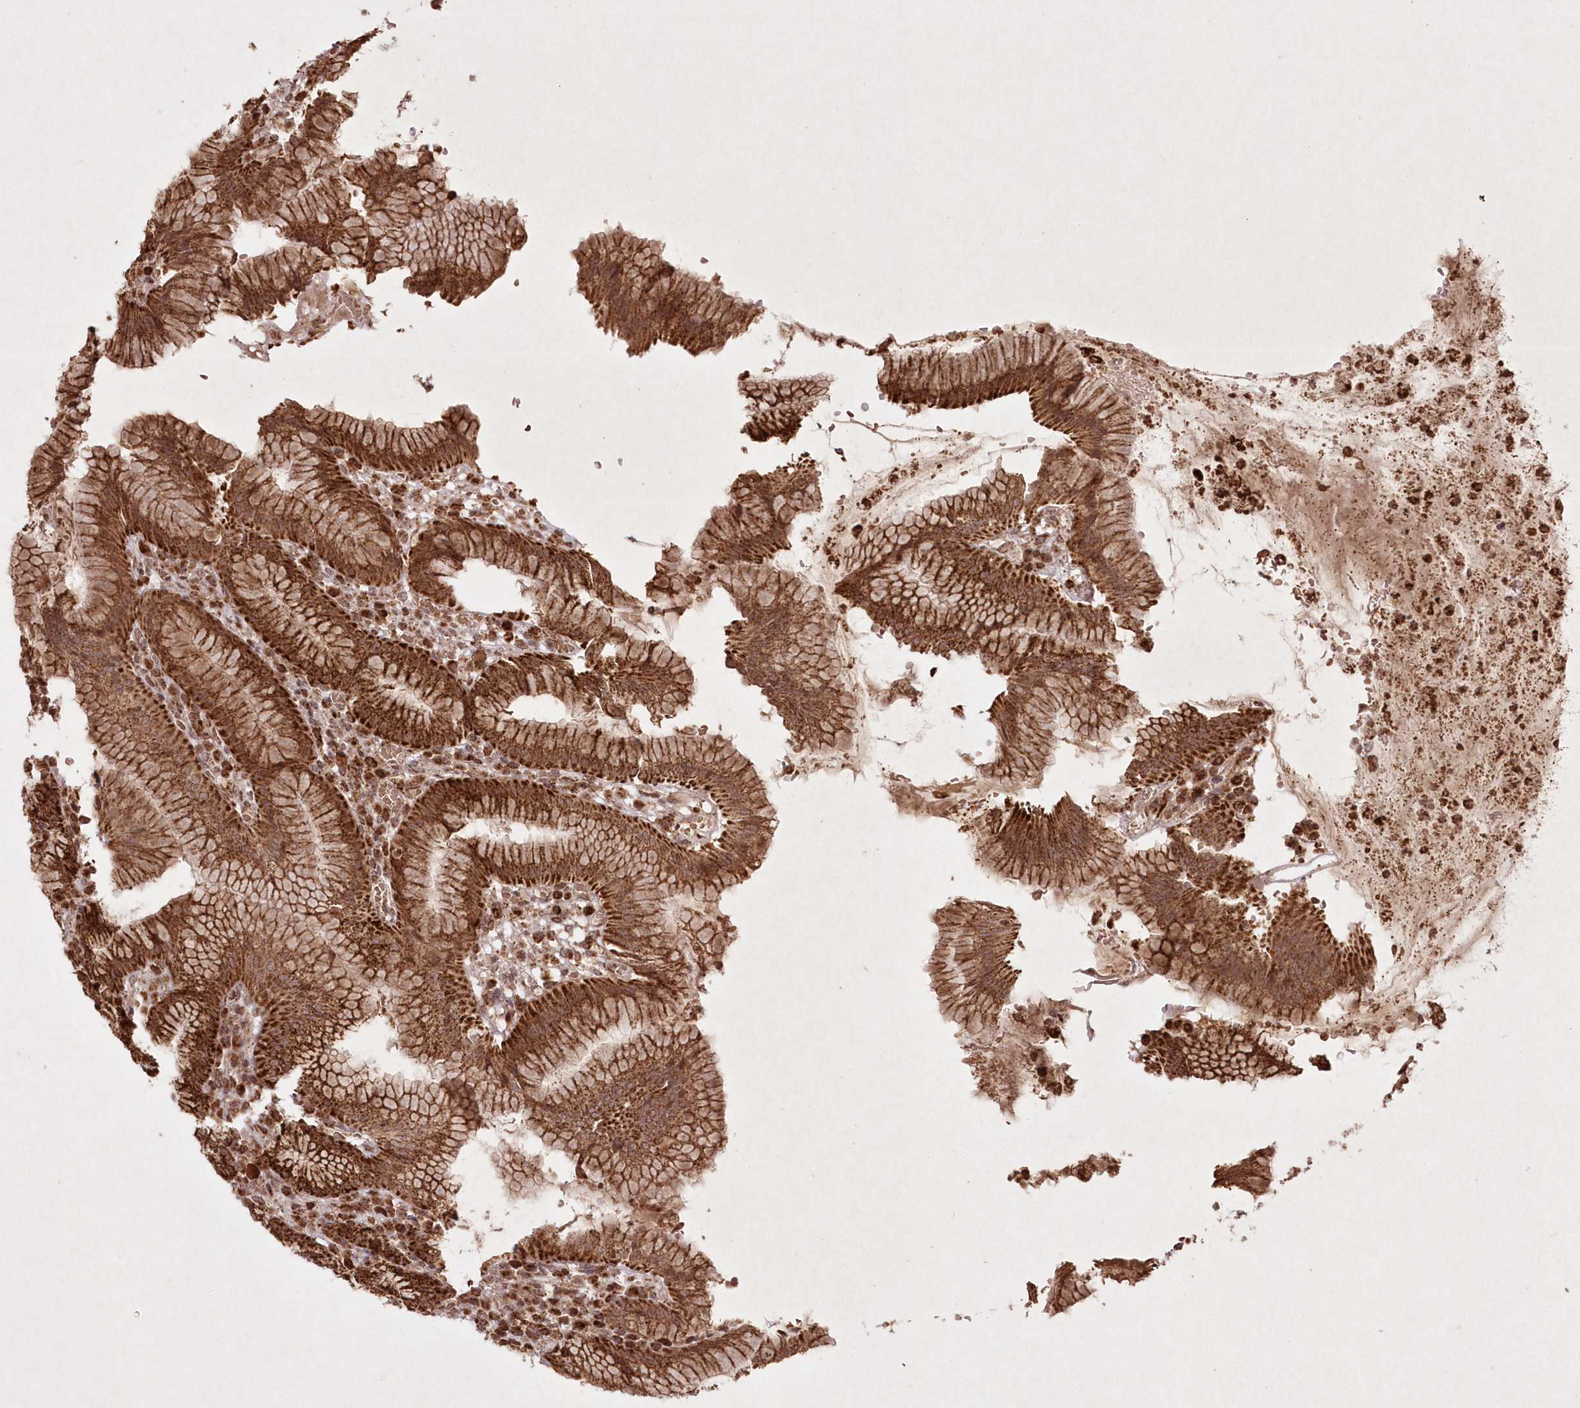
{"staining": {"intensity": "strong", "quantity": ">75%", "location": "cytoplasmic/membranous"}, "tissue": "stomach", "cell_type": "Glandular cells", "image_type": "normal", "snomed": [{"axis": "morphology", "description": "Normal tissue, NOS"}, {"axis": "topography", "description": "Stomach"}], "caption": "An immunohistochemistry histopathology image of benign tissue is shown. Protein staining in brown labels strong cytoplasmic/membranous positivity in stomach within glandular cells. Immunohistochemistry (ihc) stains the protein of interest in brown and the nuclei are stained blue.", "gene": "LRPPRC", "patient": {"sex": "male", "age": 55}}